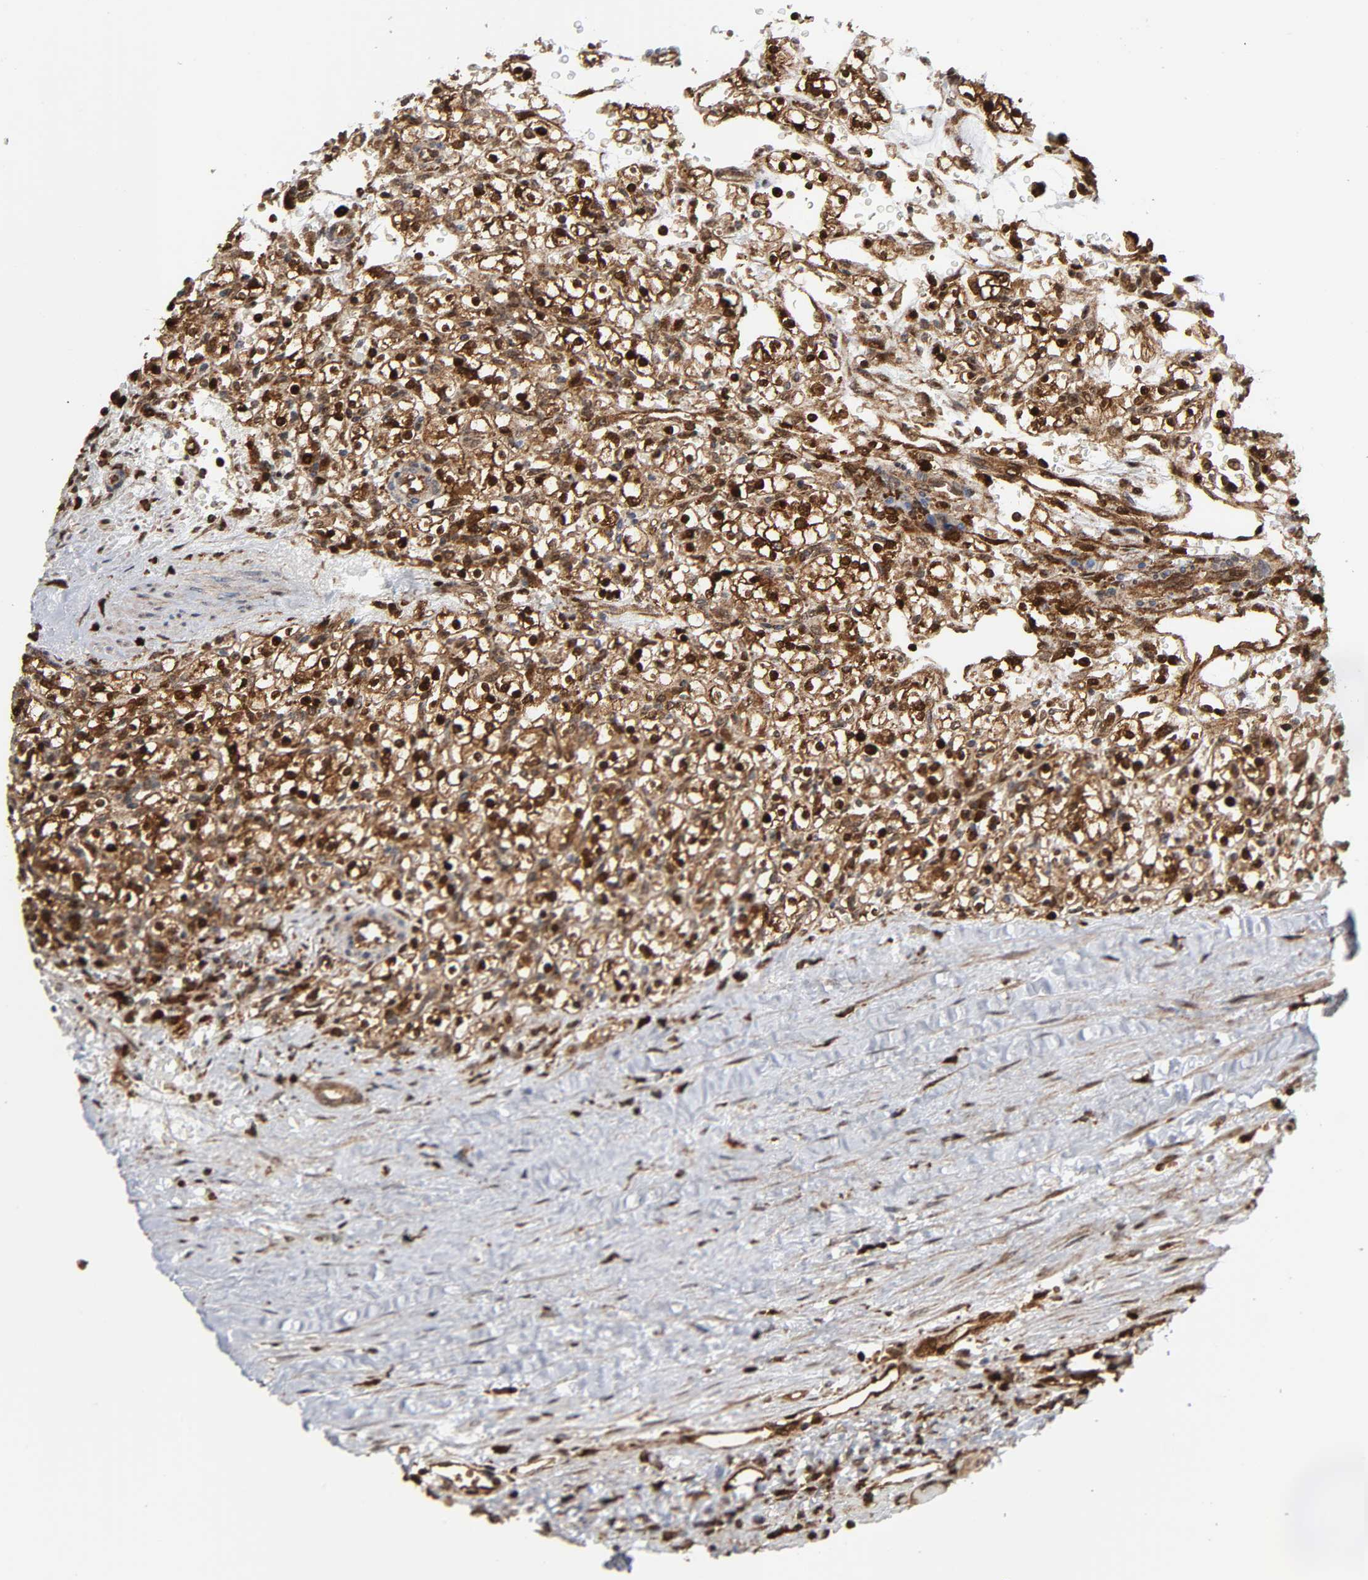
{"staining": {"intensity": "strong", "quantity": "25%-75%", "location": "cytoplasmic/membranous"}, "tissue": "renal cancer", "cell_type": "Tumor cells", "image_type": "cancer", "snomed": [{"axis": "morphology", "description": "Normal tissue, NOS"}, {"axis": "morphology", "description": "Adenocarcinoma, NOS"}, {"axis": "topography", "description": "Kidney"}], "caption": "Protein staining reveals strong cytoplasmic/membranous staining in approximately 25%-75% of tumor cells in renal cancer.", "gene": "MAPK1", "patient": {"sex": "female", "age": 55}}